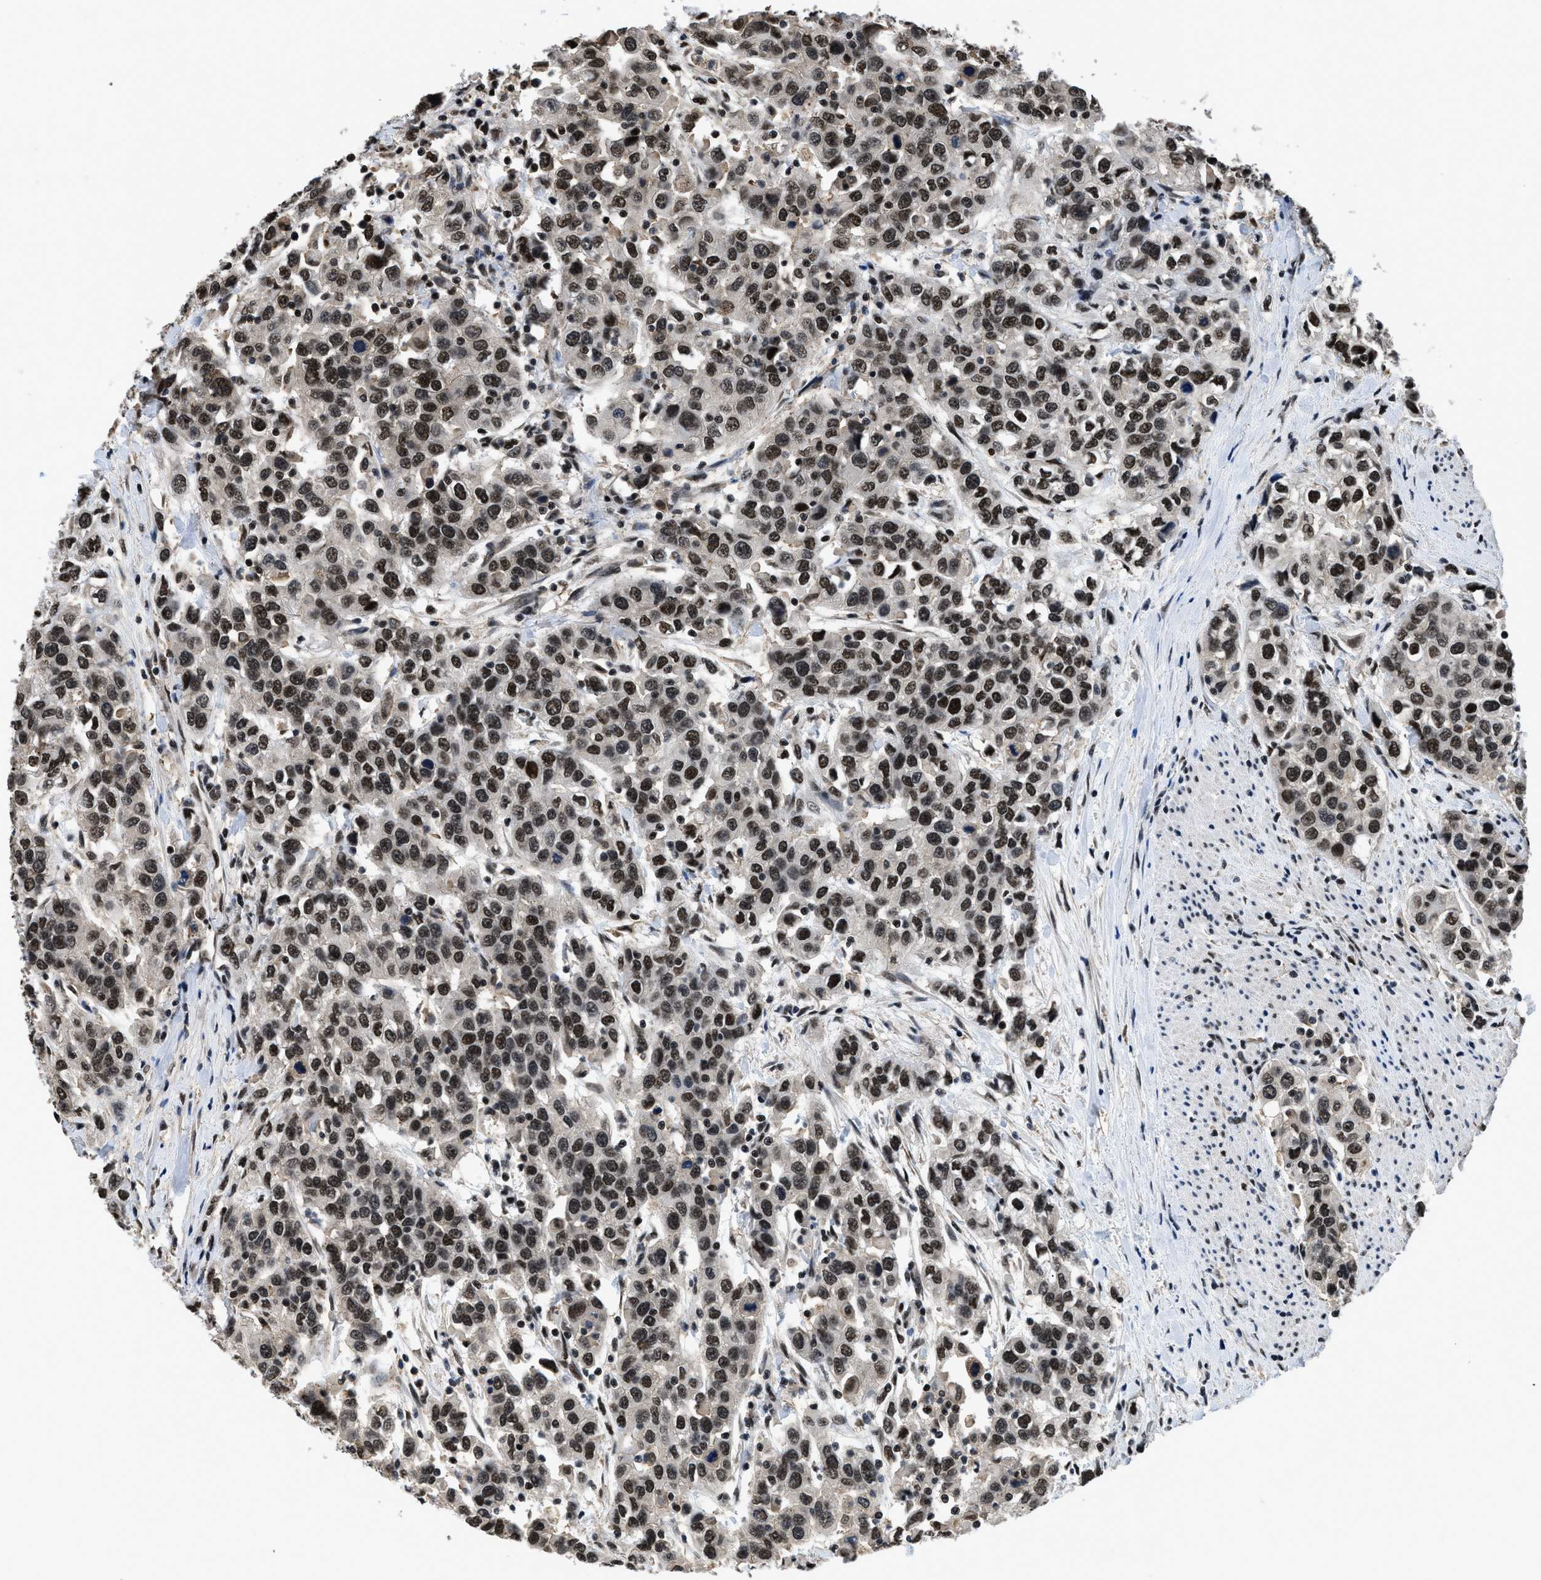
{"staining": {"intensity": "strong", "quantity": ">75%", "location": "nuclear"}, "tissue": "urothelial cancer", "cell_type": "Tumor cells", "image_type": "cancer", "snomed": [{"axis": "morphology", "description": "Urothelial carcinoma, High grade"}, {"axis": "topography", "description": "Urinary bladder"}], "caption": "Immunohistochemical staining of urothelial cancer exhibits high levels of strong nuclear expression in approximately >75% of tumor cells.", "gene": "HNRNPH2", "patient": {"sex": "female", "age": 80}}